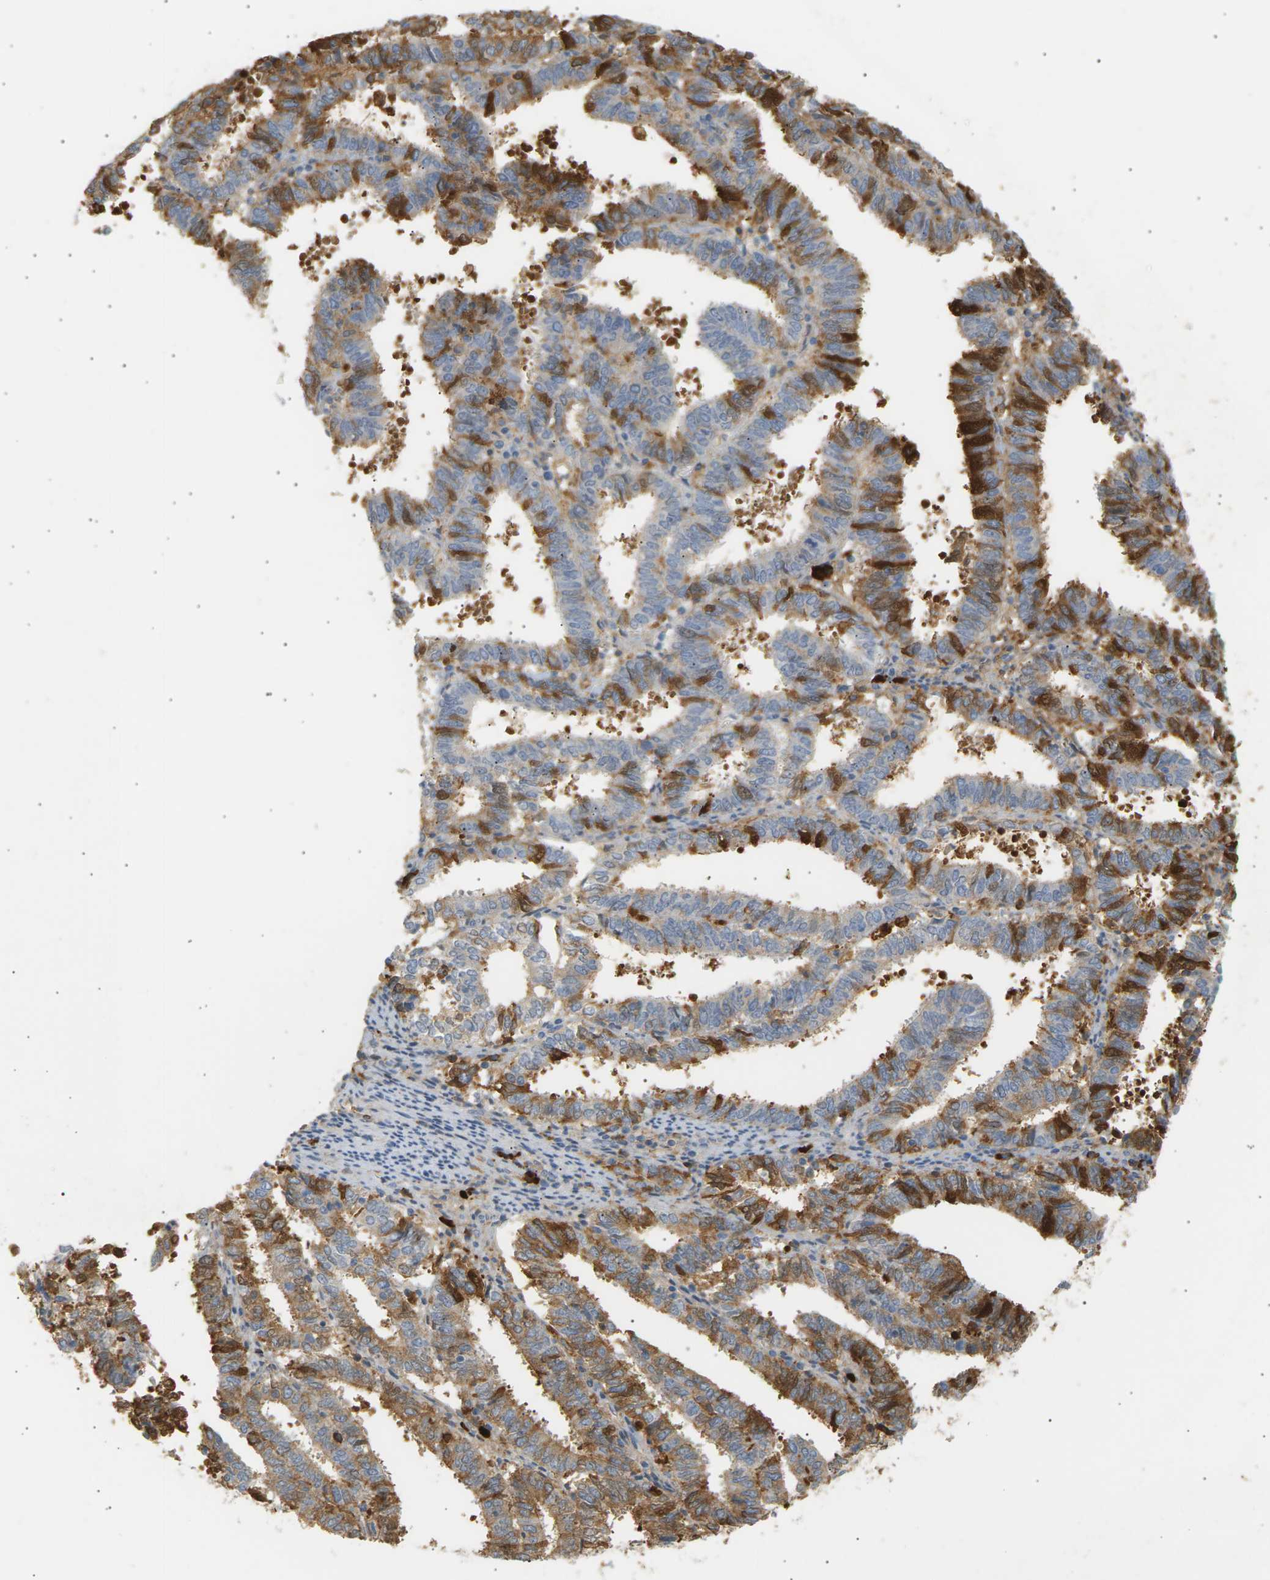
{"staining": {"intensity": "moderate", "quantity": "25%-75%", "location": "cytoplasmic/membranous"}, "tissue": "endometrial cancer", "cell_type": "Tumor cells", "image_type": "cancer", "snomed": [{"axis": "morphology", "description": "Adenocarcinoma, NOS"}, {"axis": "topography", "description": "Uterus"}], "caption": "Adenocarcinoma (endometrial) stained with a brown dye exhibits moderate cytoplasmic/membranous positive expression in approximately 25%-75% of tumor cells.", "gene": "IGLC3", "patient": {"sex": "female", "age": 83}}